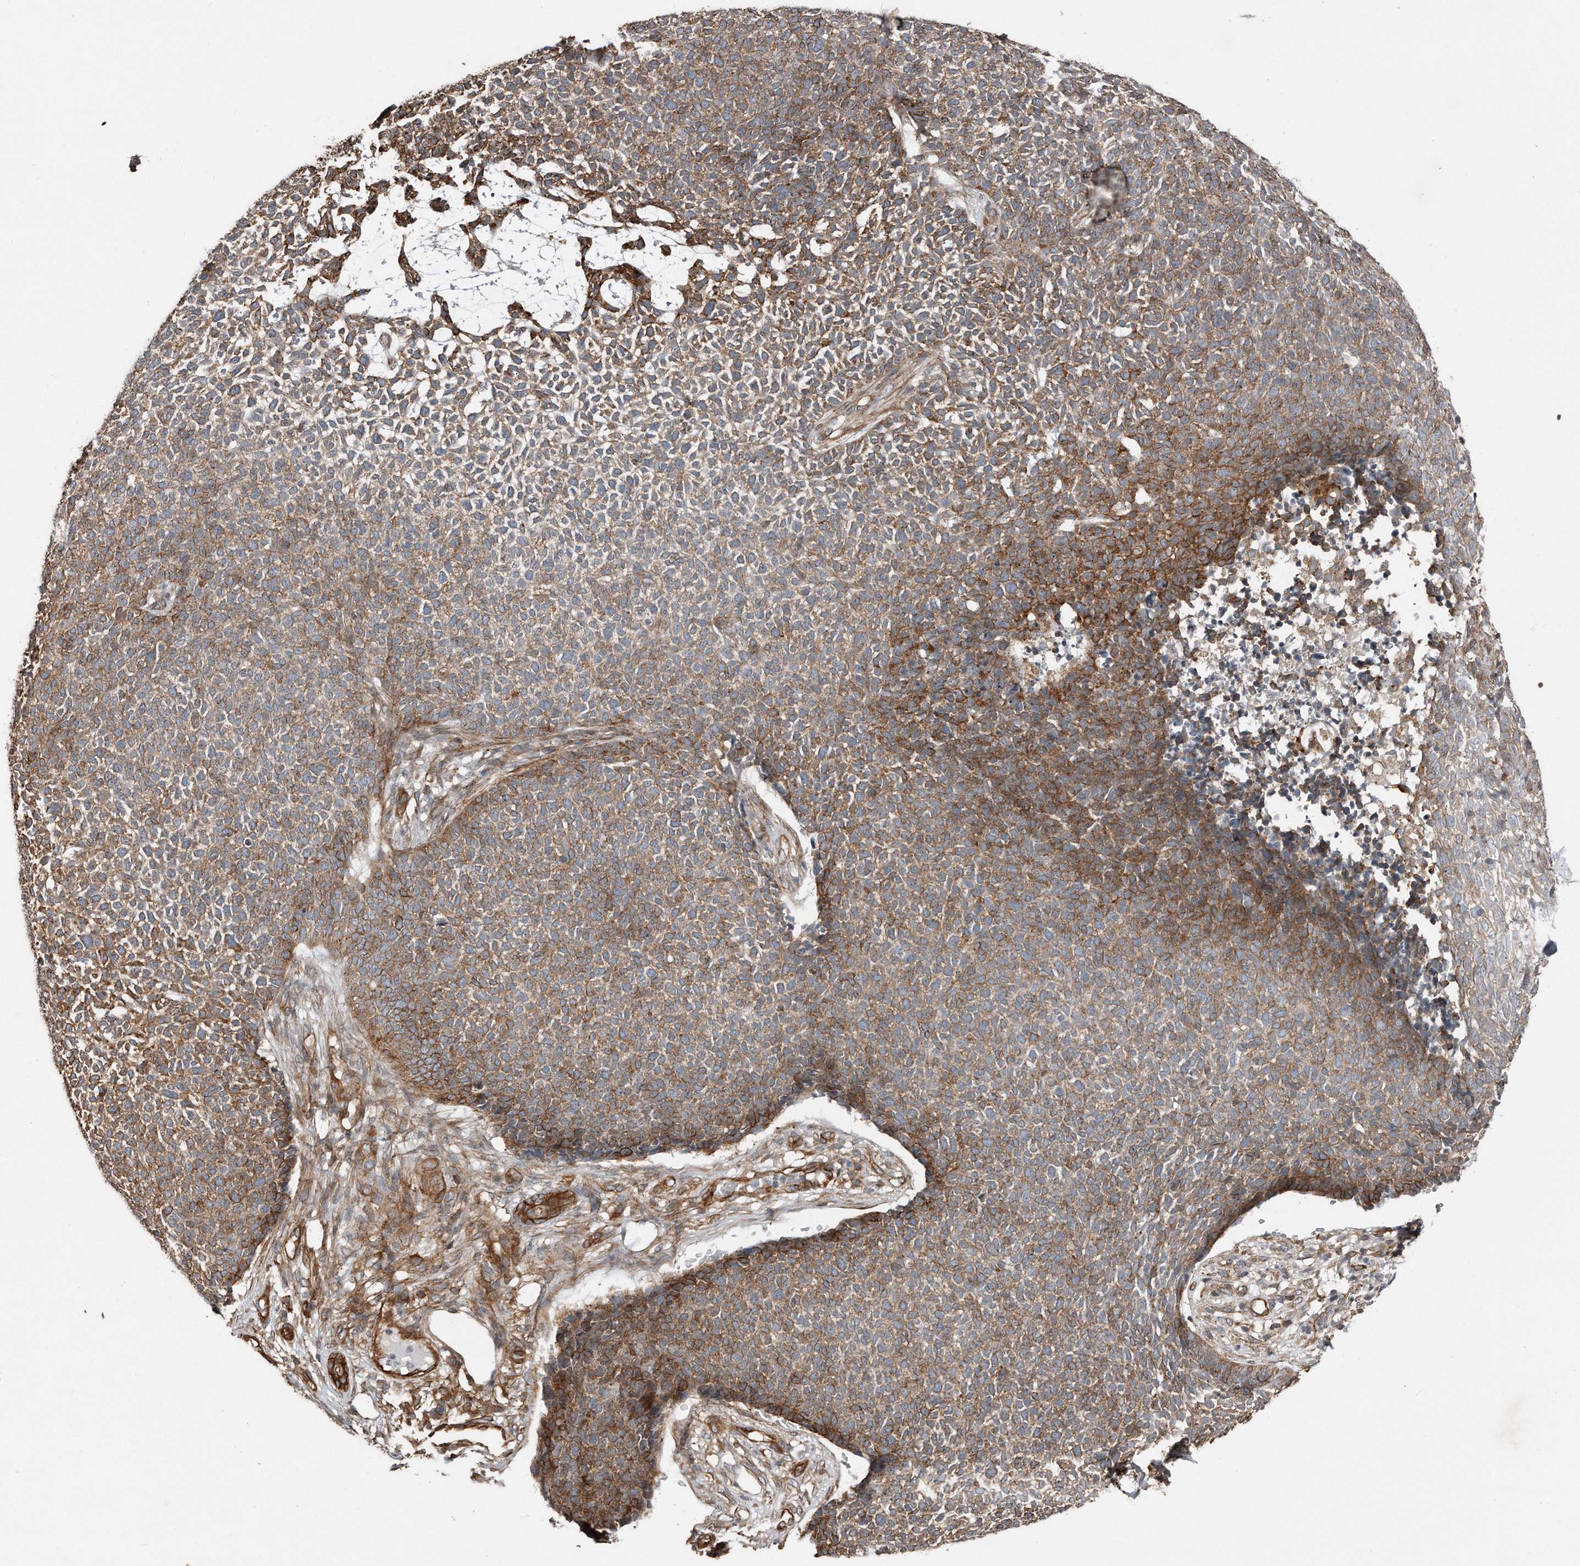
{"staining": {"intensity": "moderate", "quantity": ">75%", "location": "cytoplasmic/membranous"}, "tissue": "skin cancer", "cell_type": "Tumor cells", "image_type": "cancer", "snomed": [{"axis": "morphology", "description": "Basal cell carcinoma"}, {"axis": "topography", "description": "Skin"}], "caption": "Immunohistochemical staining of human skin cancer (basal cell carcinoma) demonstrates medium levels of moderate cytoplasmic/membranous protein staining in about >75% of tumor cells.", "gene": "SNAP47", "patient": {"sex": "female", "age": 84}}